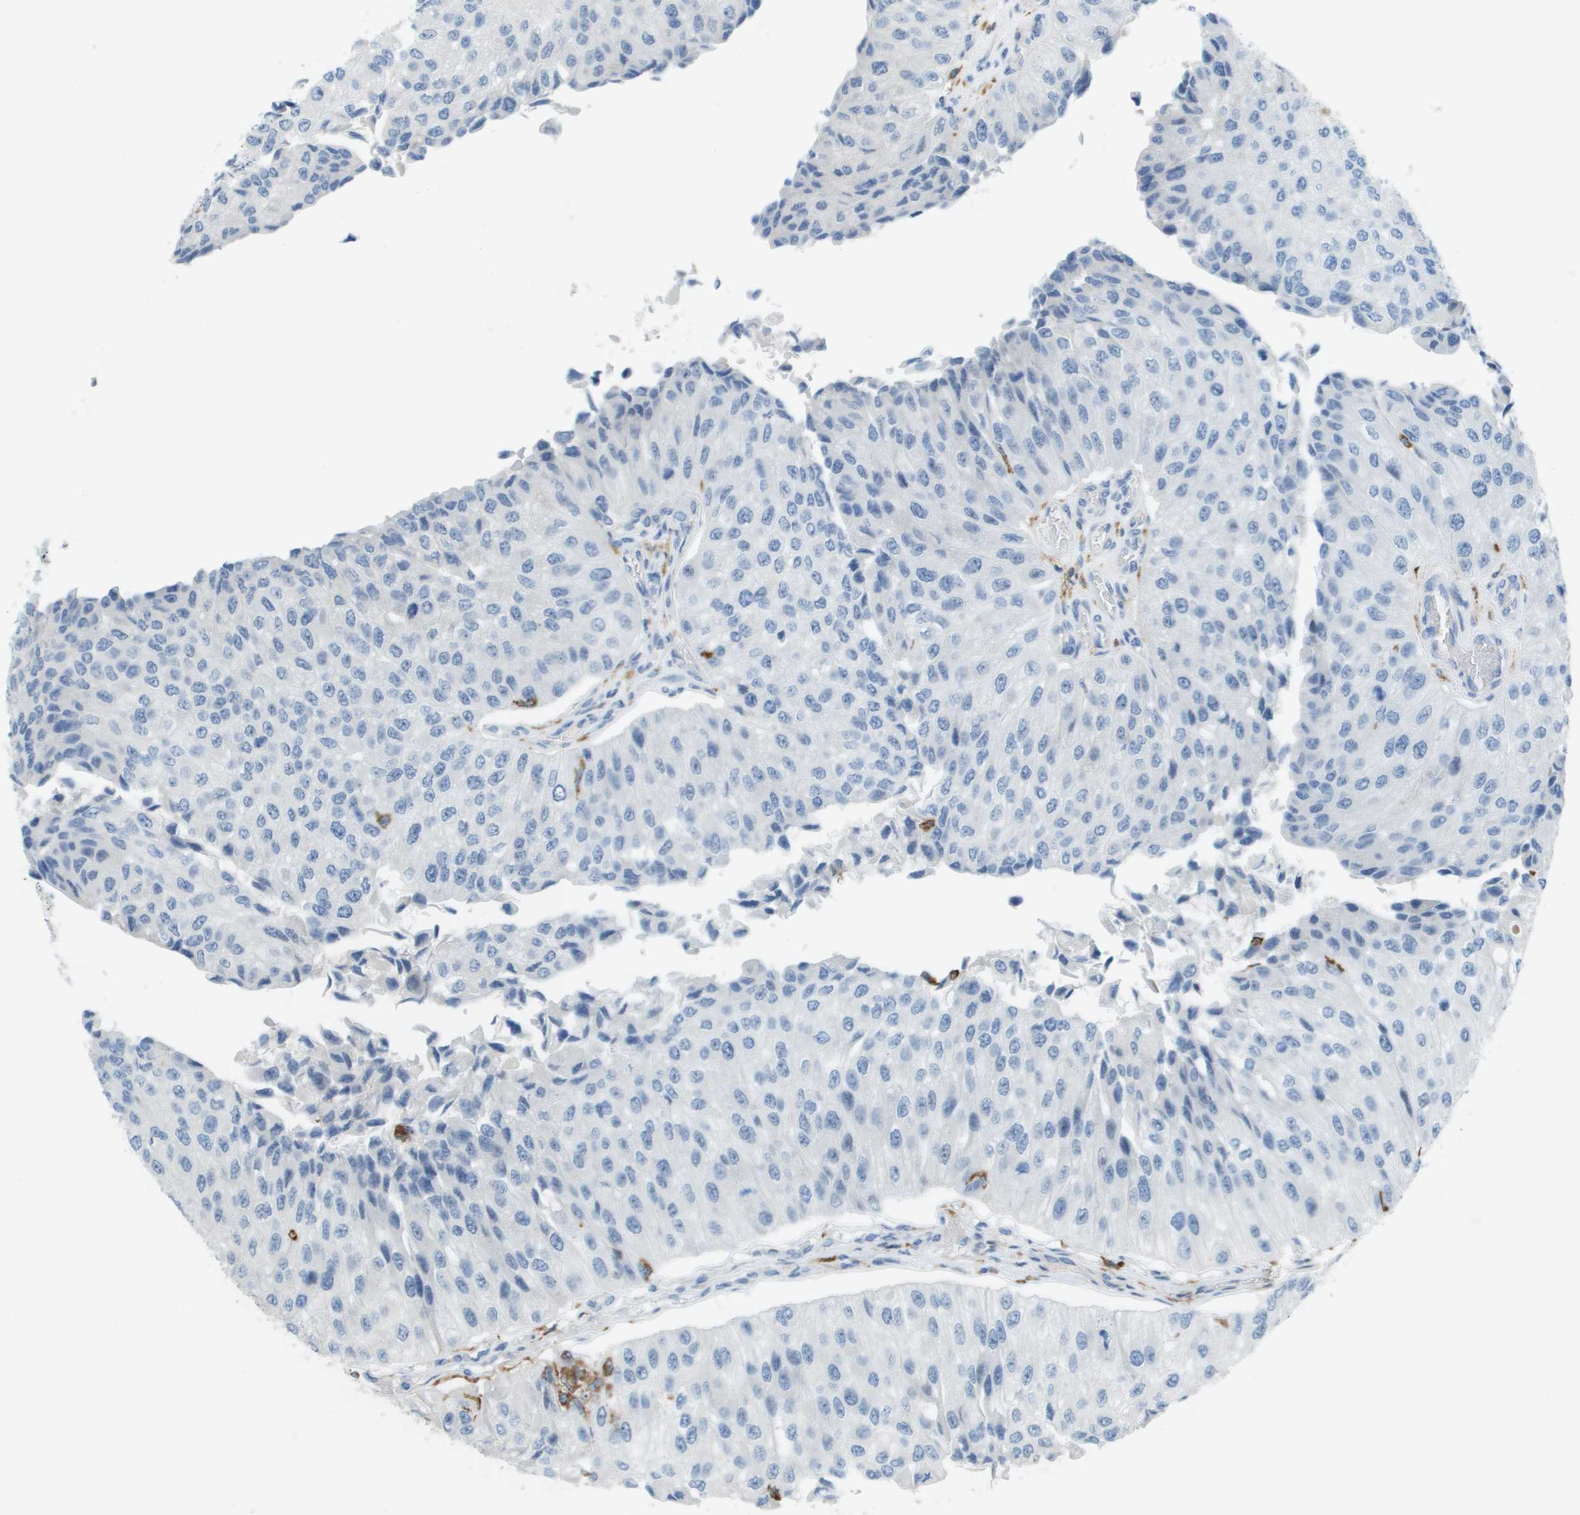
{"staining": {"intensity": "negative", "quantity": "none", "location": "none"}, "tissue": "urothelial cancer", "cell_type": "Tumor cells", "image_type": "cancer", "snomed": [{"axis": "morphology", "description": "Urothelial carcinoma, High grade"}, {"axis": "topography", "description": "Kidney"}, {"axis": "topography", "description": "Urinary bladder"}], "caption": "Urothelial cancer stained for a protein using IHC displays no staining tumor cells.", "gene": "ZBTB43", "patient": {"sex": "male", "age": 77}}